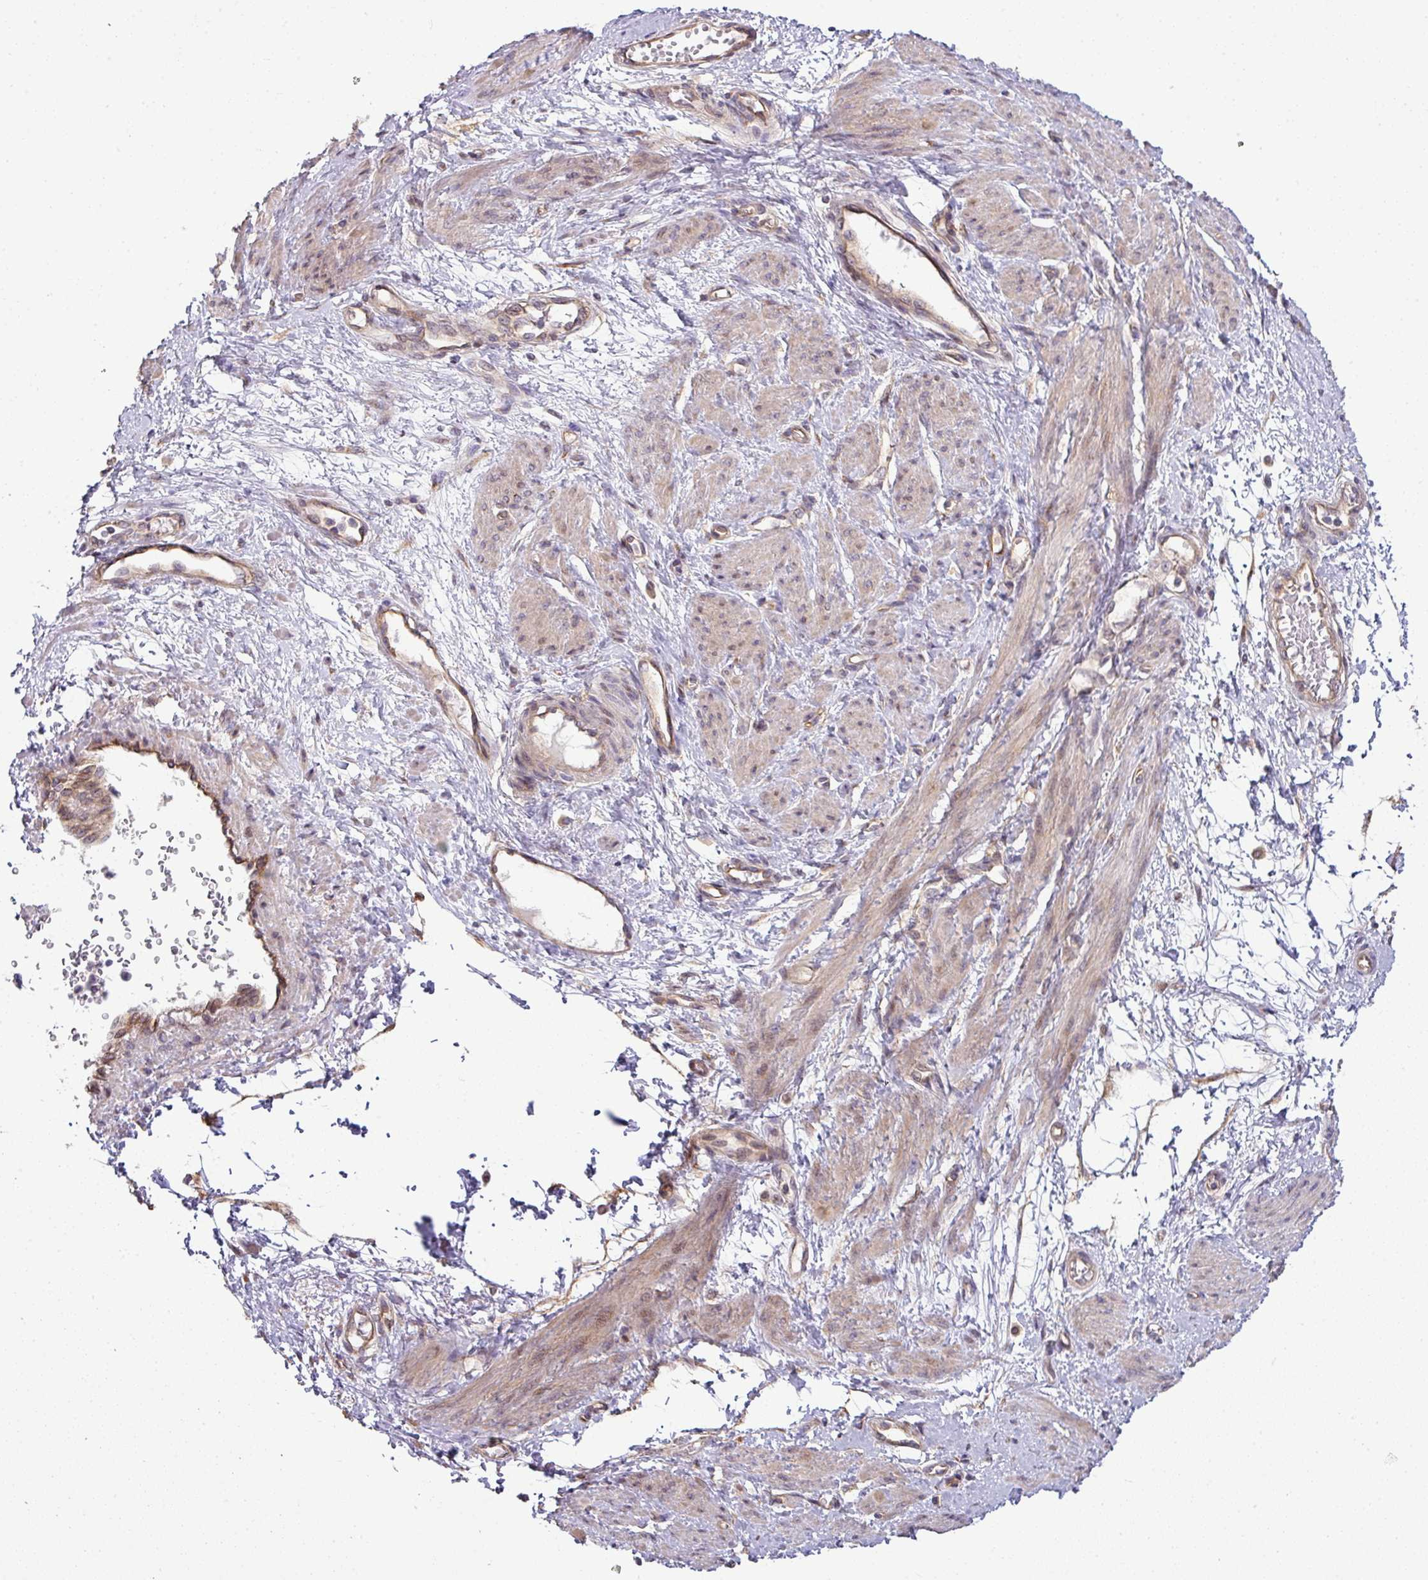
{"staining": {"intensity": "weak", "quantity": "25%-75%", "location": "cytoplasmic/membranous"}, "tissue": "smooth muscle", "cell_type": "Smooth muscle cells", "image_type": "normal", "snomed": [{"axis": "morphology", "description": "Normal tissue, NOS"}, {"axis": "topography", "description": "Smooth muscle"}, {"axis": "topography", "description": "Uterus"}], "caption": "IHC (DAB) staining of unremarkable human smooth muscle shows weak cytoplasmic/membranous protein positivity in approximately 25%-75% of smooth muscle cells.", "gene": "TIMMDC1", "patient": {"sex": "female", "age": 39}}